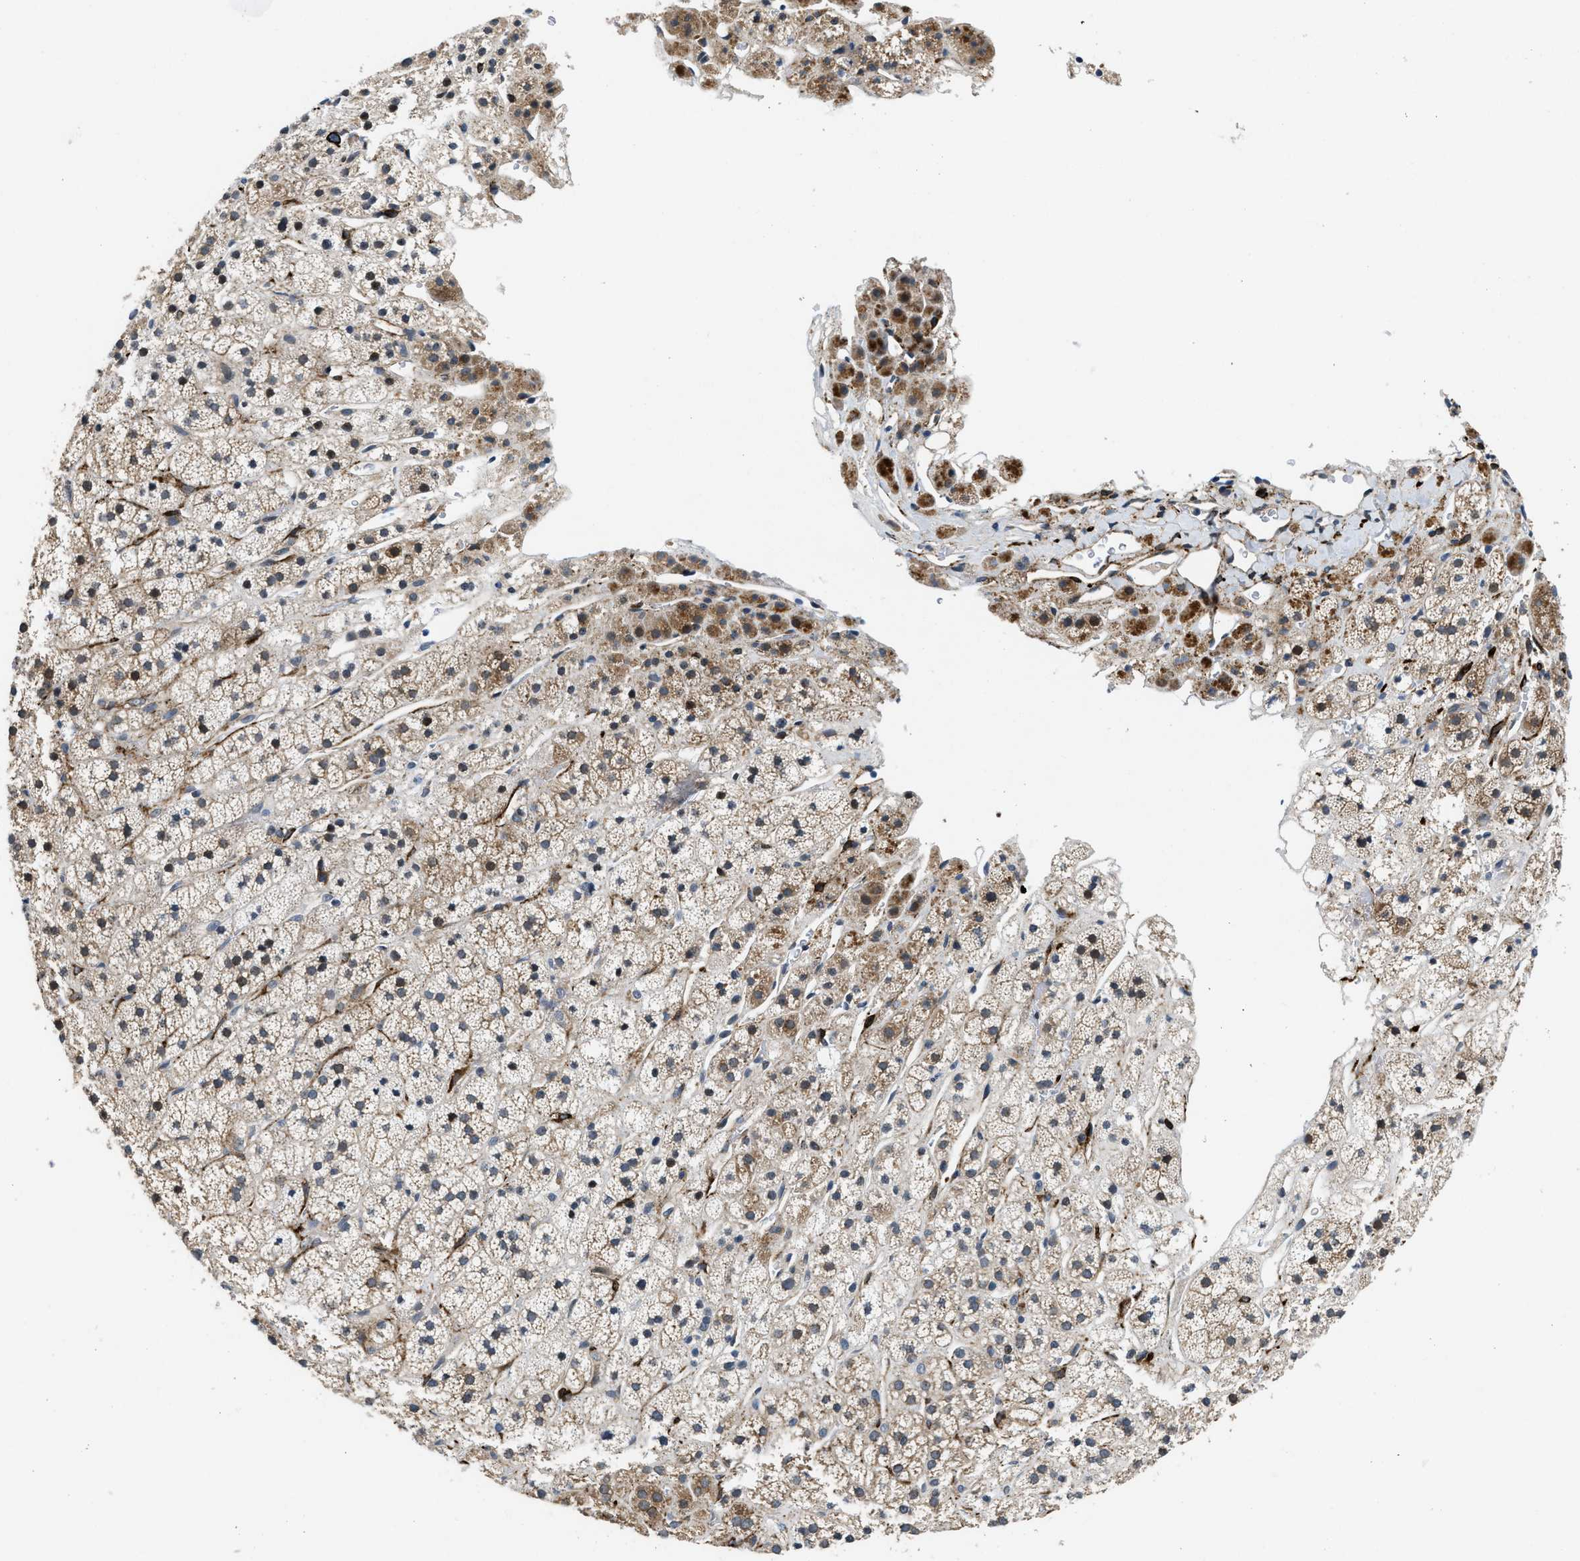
{"staining": {"intensity": "moderate", "quantity": ">75%", "location": "cytoplasmic/membranous"}, "tissue": "adrenal gland", "cell_type": "Glandular cells", "image_type": "normal", "snomed": [{"axis": "morphology", "description": "Normal tissue, NOS"}, {"axis": "topography", "description": "Adrenal gland"}], "caption": "A brown stain labels moderate cytoplasmic/membranous expression of a protein in glandular cells of normal adrenal gland.", "gene": "ZNF599", "patient": {"sex": "male", "age": 56}}